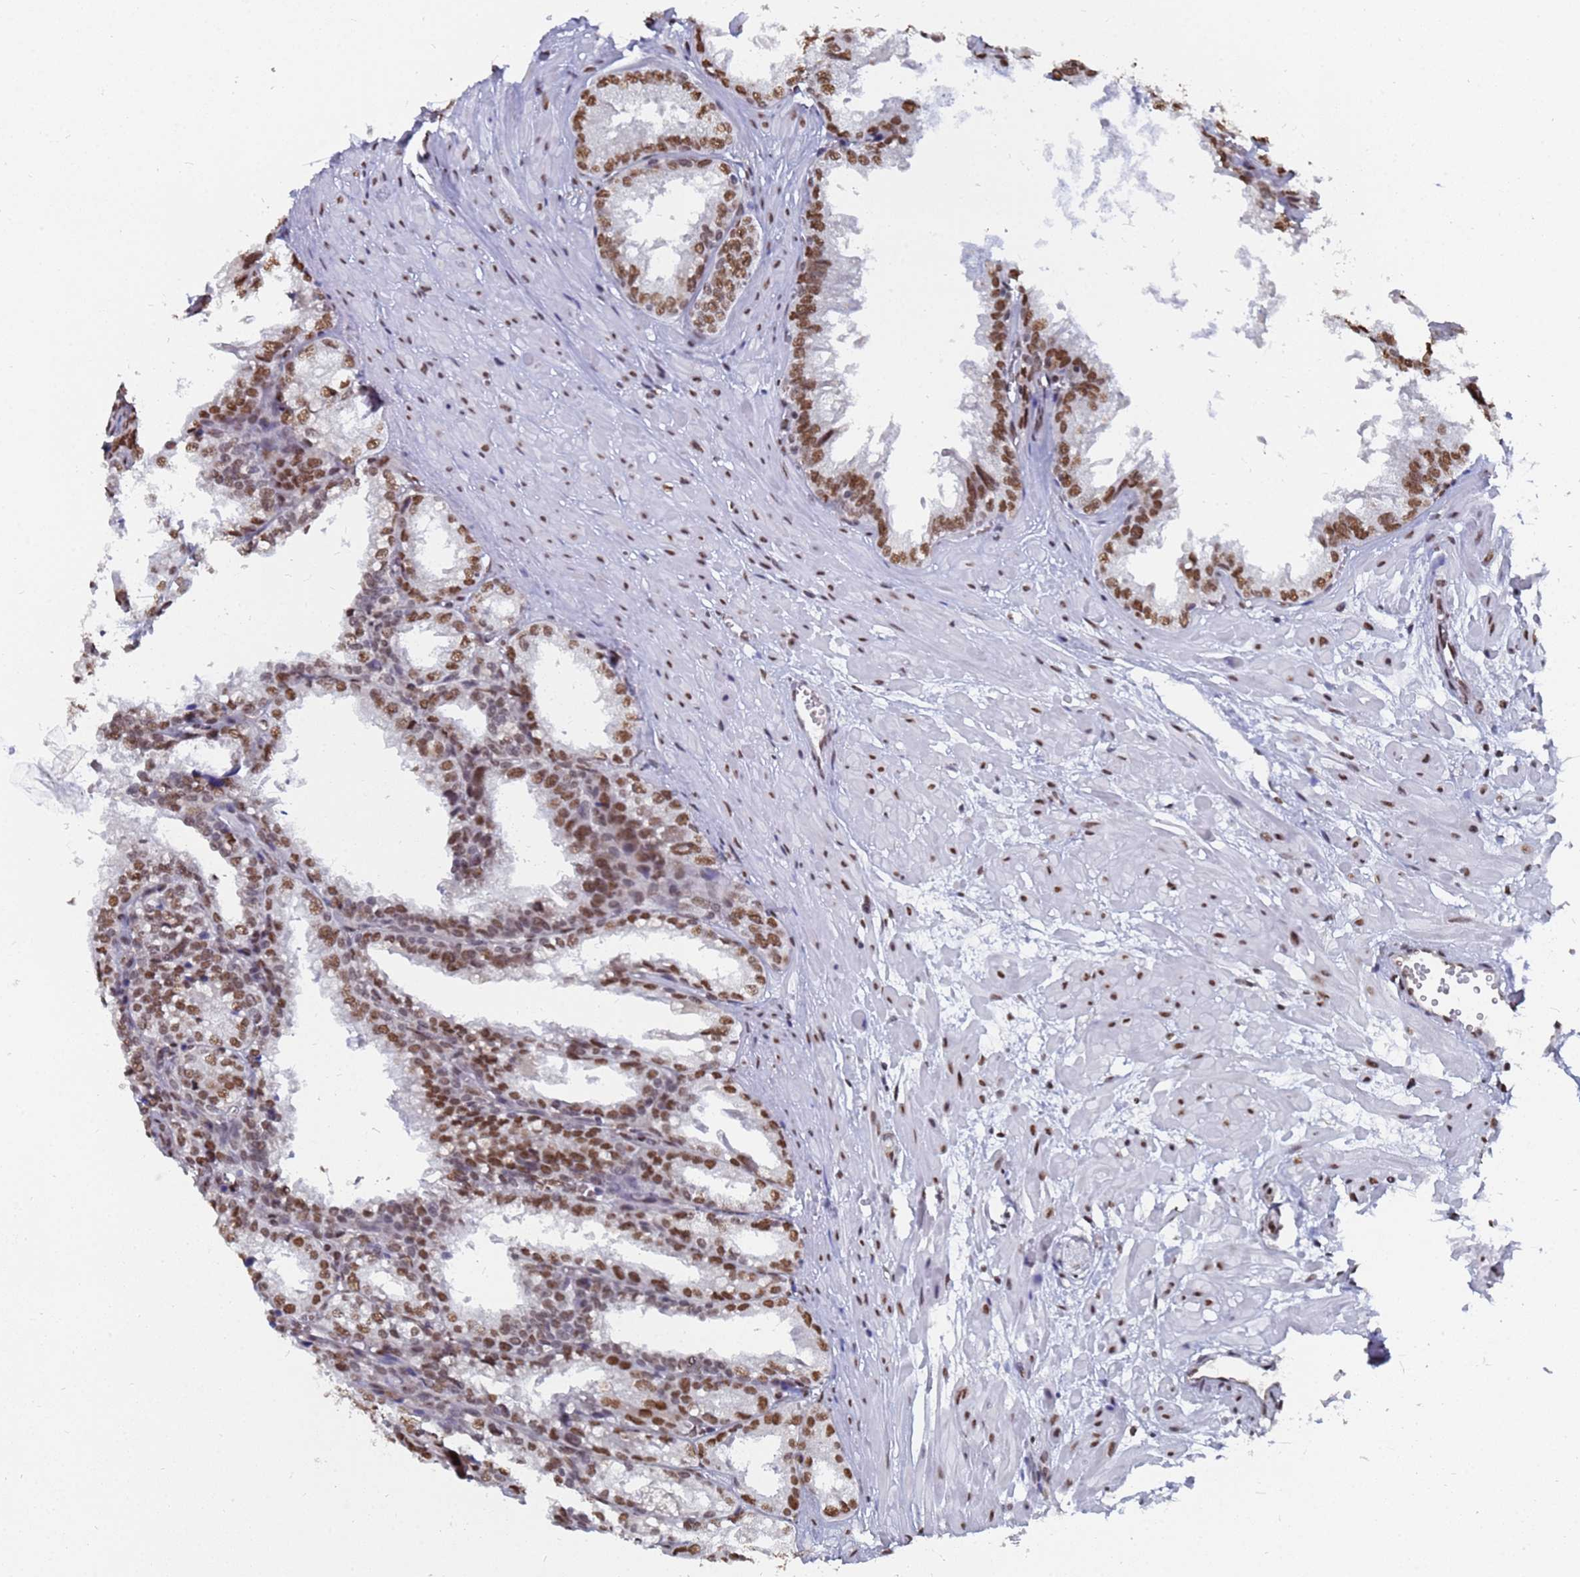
{"staining": {"intensity": "strong", "quantity": ">75%", "location": "nuclear"}, "tissue": "seminal vesicle", "cell_type": "Glandular cells", "image_type": "normal", "snomed": [{"axis": "morphology", "description": "Normal tissue, NOS"}, {"axis": "topography", "description": "Prostate"}, {"axis": "topography", "description": "Seminal veicle"}], "caption": "A high amount of strong nuclear positivity is appreciated in approximately >75% of glandular cells in unremarkable seminal vesicle. The protein is shown in brown color, while the nuclei are stained blue.", "gene": "RAVER2", "patient": {"sex": "male", "age": 51}}